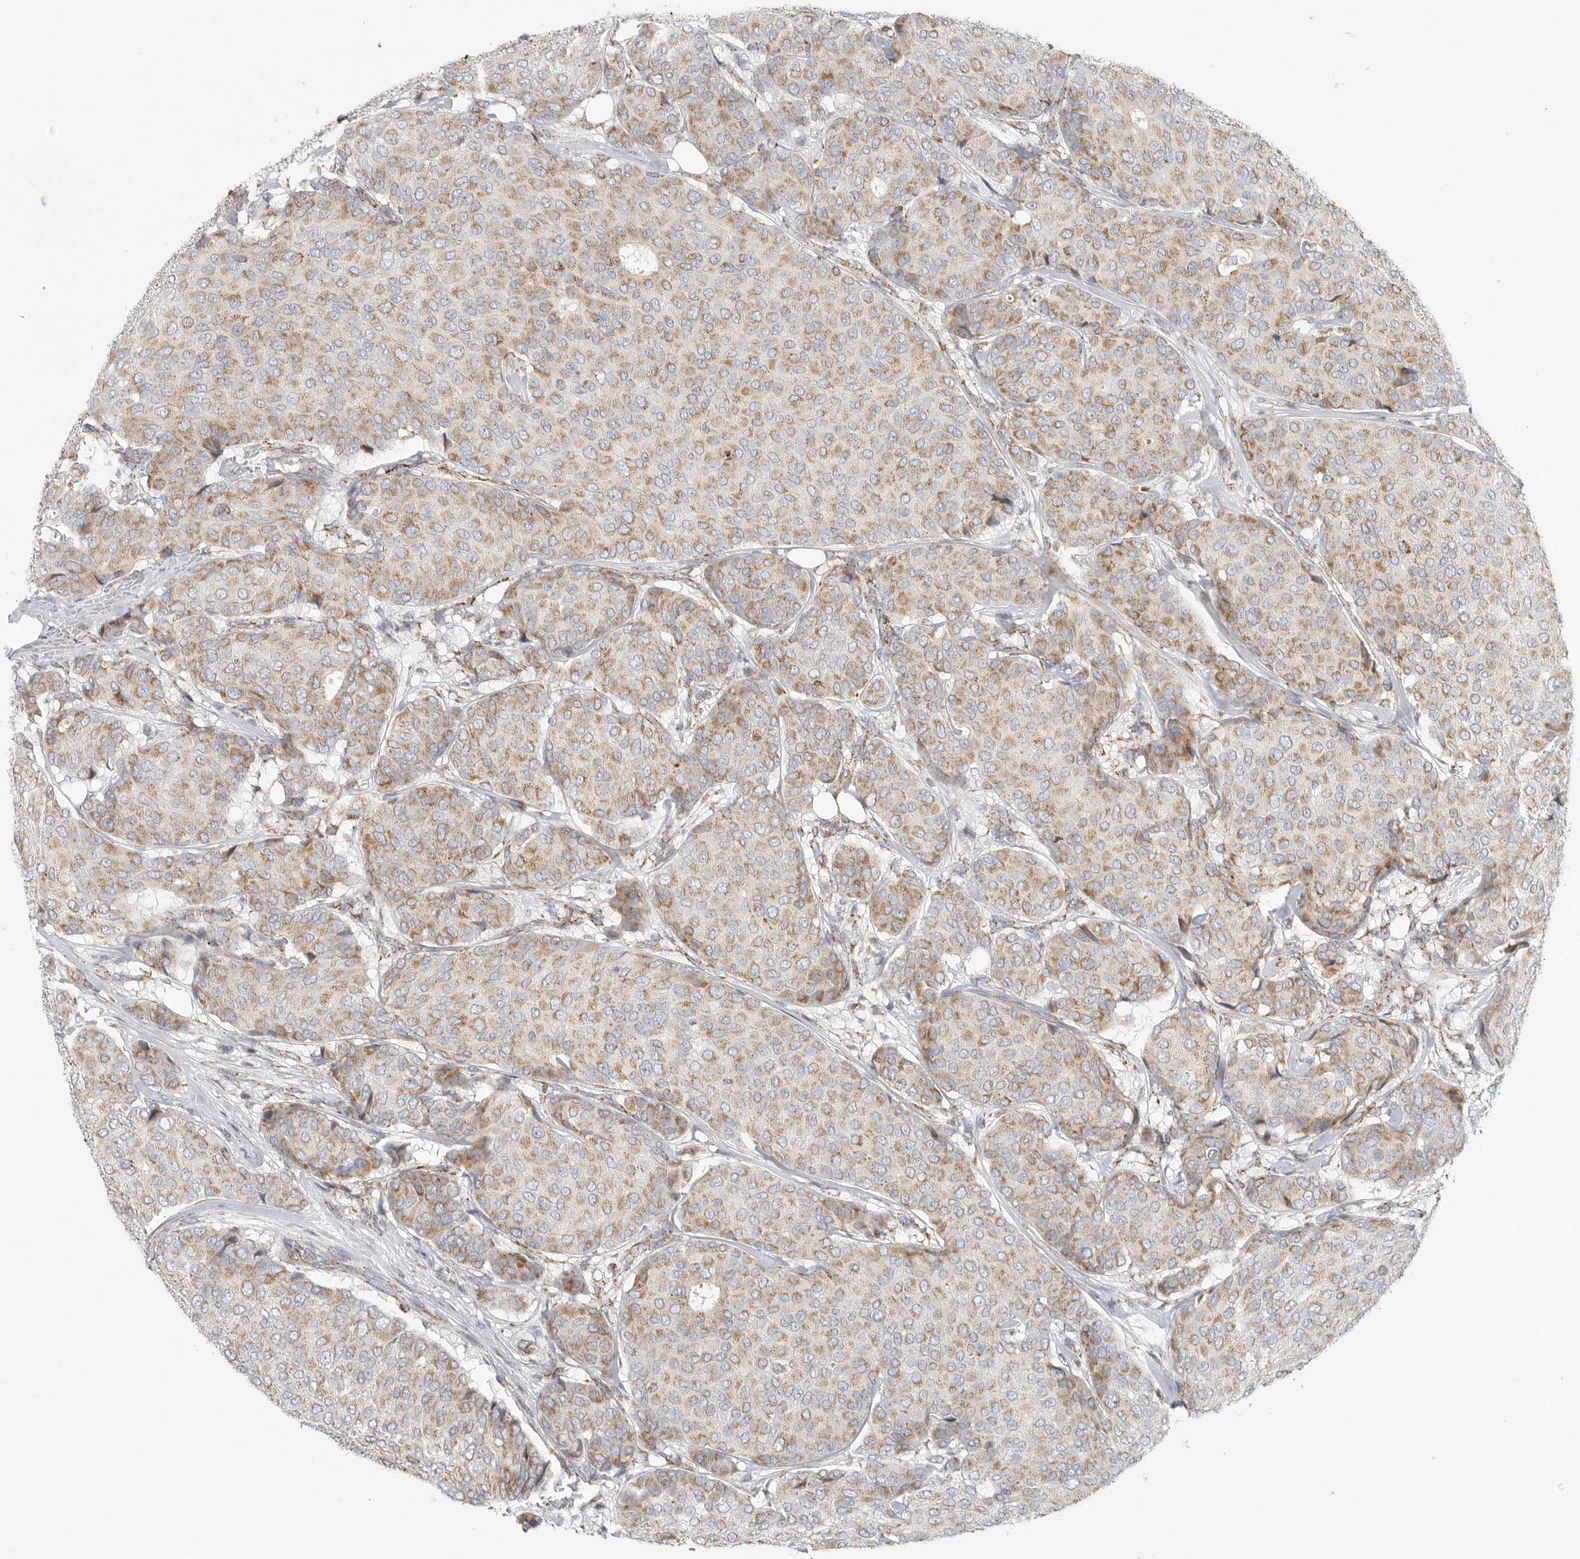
{"staining": {"intensity": "moderate", "quantity": ">75%", "location": "cytoplasmic/membranous"}, "tissue": "breast cancer", "cell_type": "Tumor cells", "image_type": "cancer", "snomed": [{"axis": "morphology", "description": "Duct carcinoma"}, {"axis": "topography", "description": "Breast"}], "caption": "DAB immunohistochemical staining of human breast infiltrating ductal carcinoma reveals moderate cytoplasmic/membranous protein expression in approximately >75% of tumor cells. (Stains: DAB in brown, nuclei in blue, Microscopy: brightfield microscopy at high magnification).", "gene": "SLC25A26", "patient": {"sex": "female", "age": 75}}